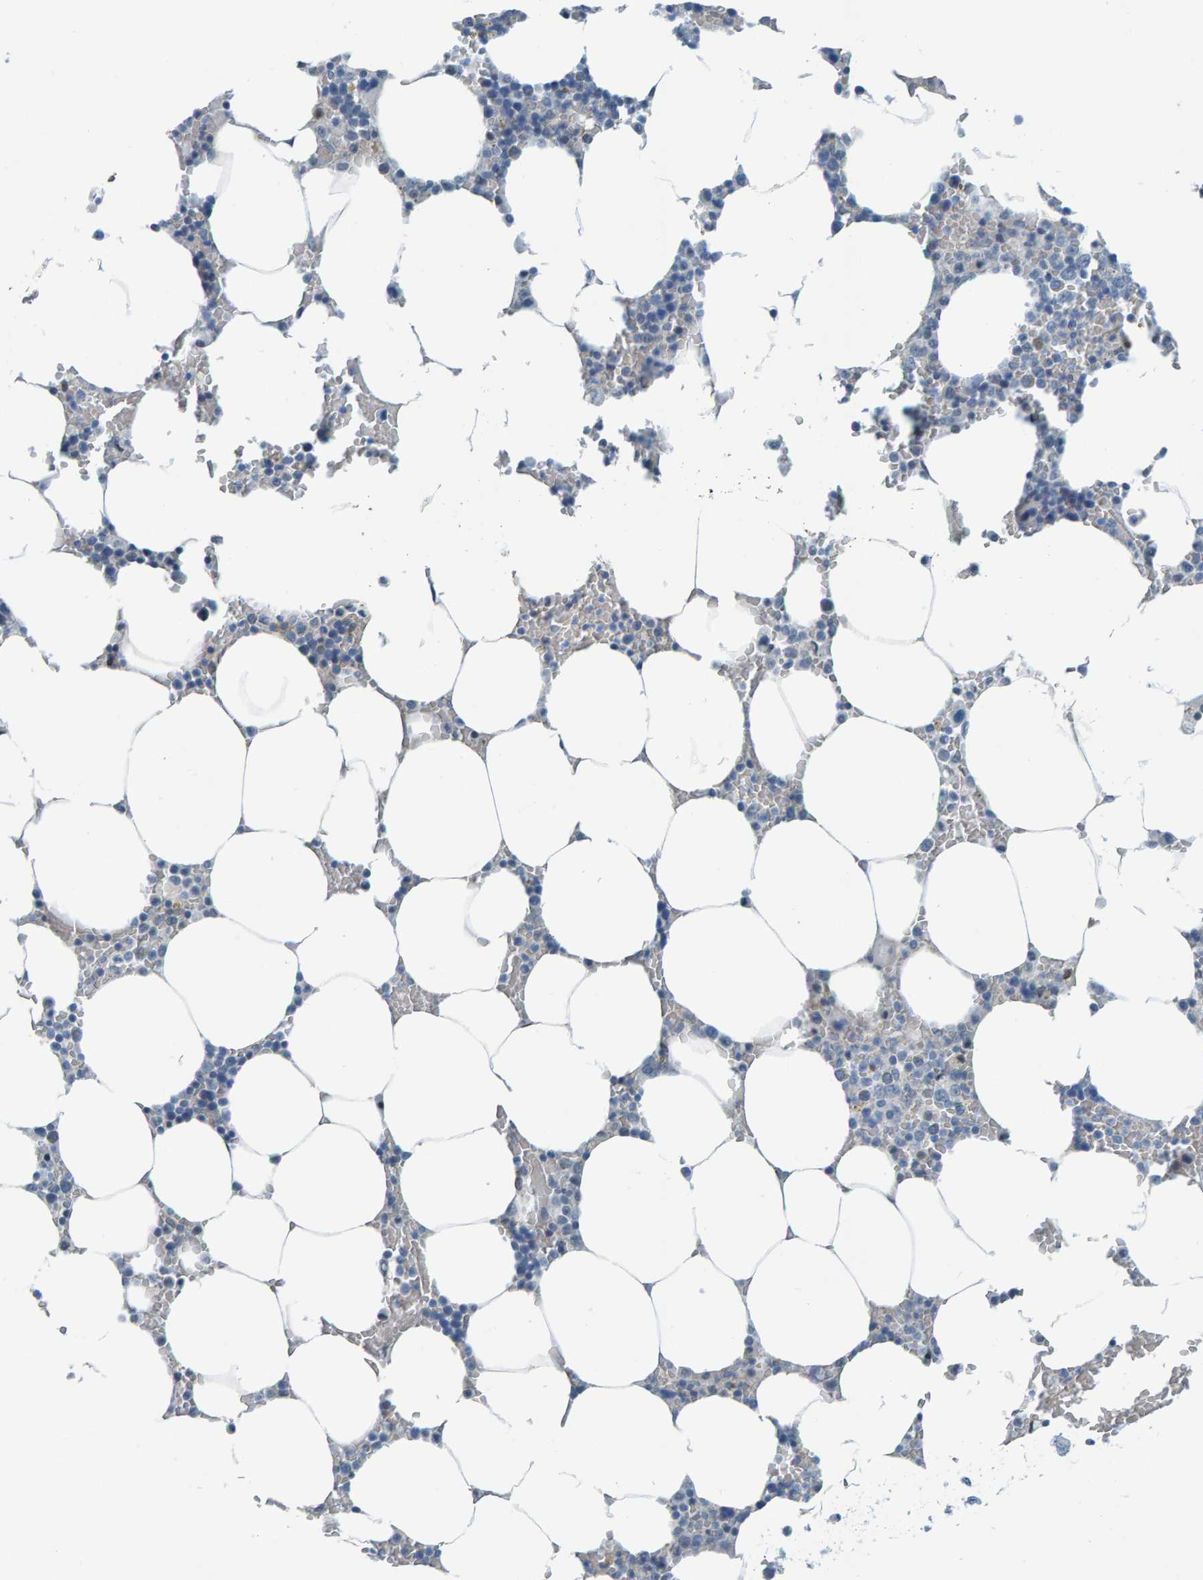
{"staining": {"intensity": "negative", "quantity": "none", "location": "none"}, "tissue": "bone marrow", "cell_type": "Hematopoietic cells", "image_type": "normal", "snomed": [{"axis": "morphology", "description": "Normal tissue, NOS"}, {"axis": "topography", "description": "Bone marrow"}], "caption": "There is no significant positivity in hematopoietic cells of bone marrow. (Stains: DAB immunohistochemistry (IHC) with hematoxylin counter stain, Microscopy: brightfield microscopy at high magnification).", "gene": "CNP", "patient": {"sex": "male", "age": 70}}